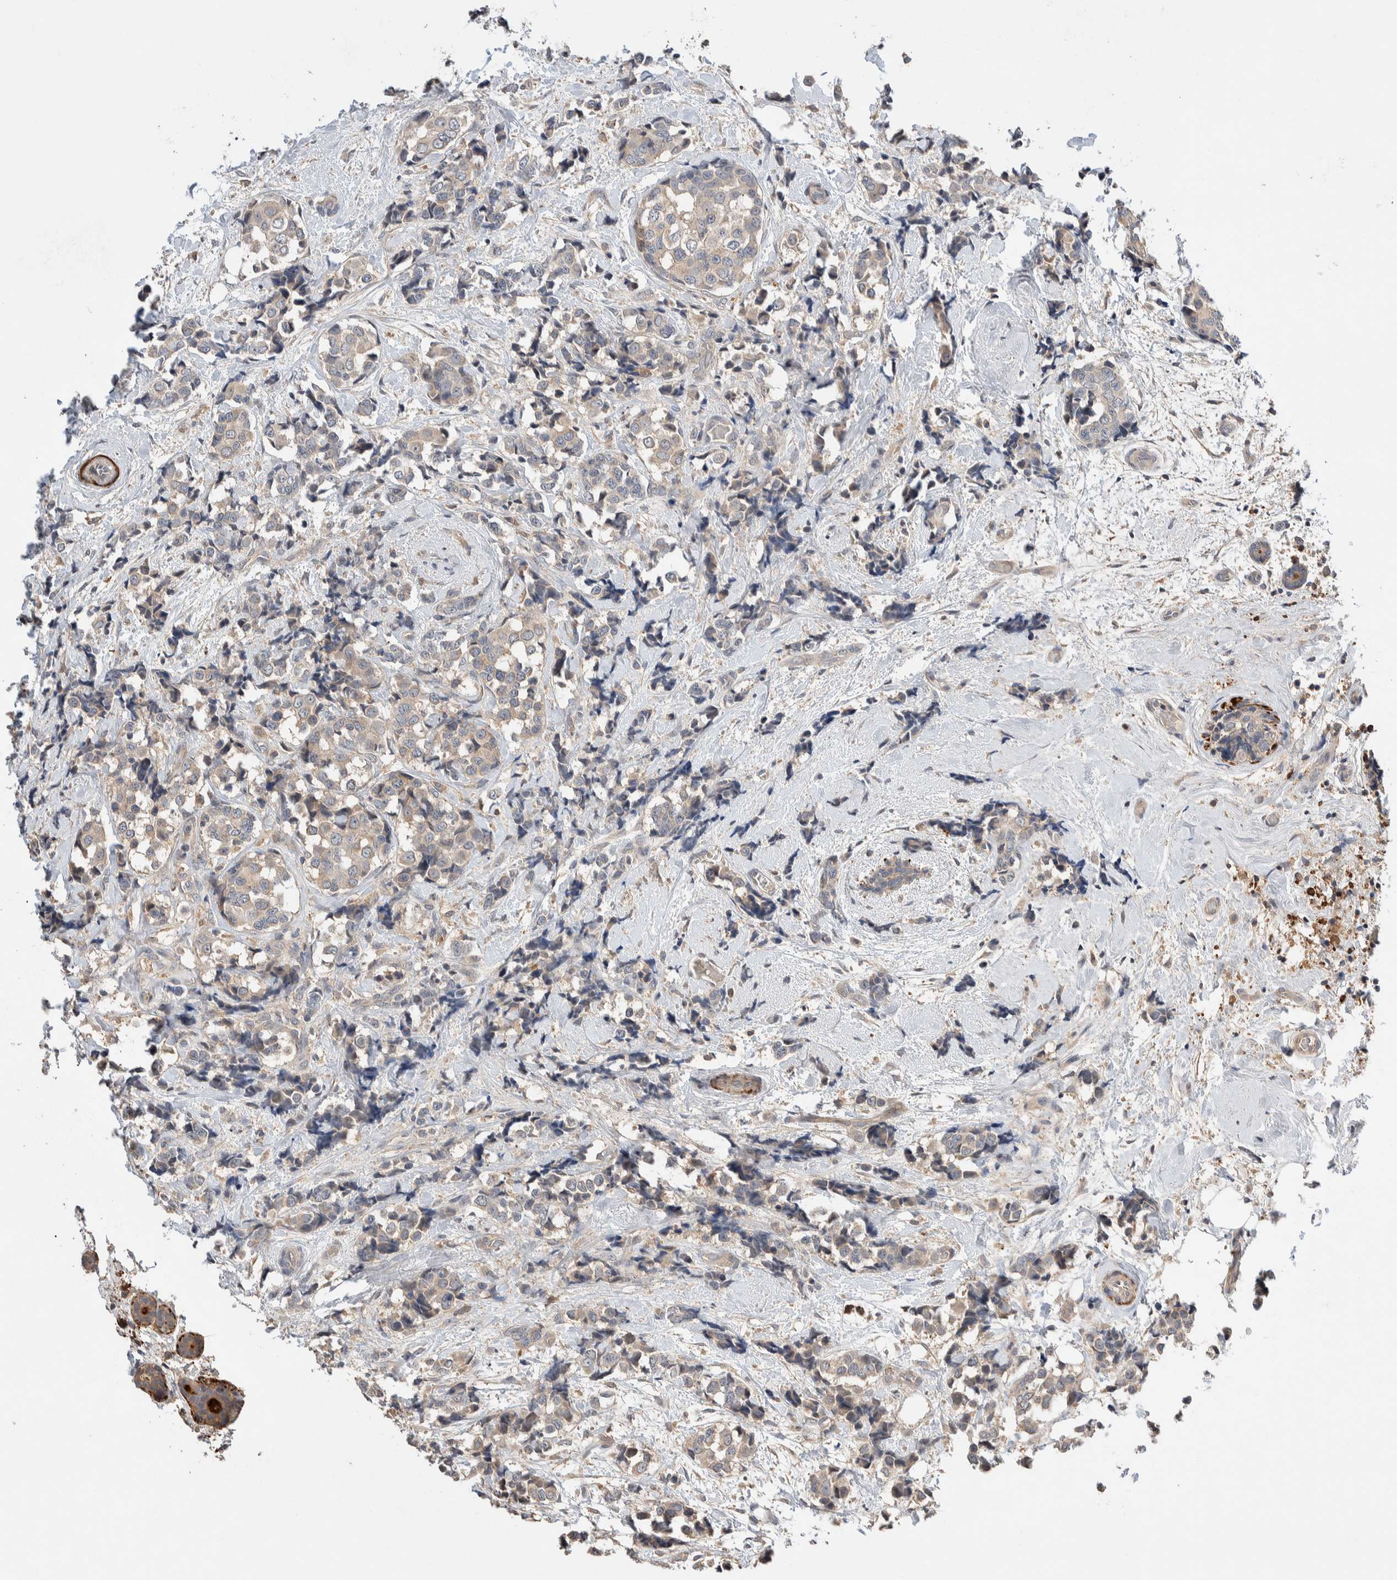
{"staining": {"intensity": "negative", "quantity": "none", "location": "none"}, "tissue": "breast cancer", "cell_type": "Tumor cells", "image_type": "cancer", "snomed": [{"axis": "morphology", "description": "Normal tissue, NOS"}, {"axis": "morphology", "description": "Duct carcinoma"}, {"axis": "topography", "description": "Breast"}], "caption": "A photomicrograph of human breast cancer (infiltrating ductal carcinoma) is negative for staining in tumor cells.", "gene": "WDR91", "patient": {"sex": "female", "age": 43}}